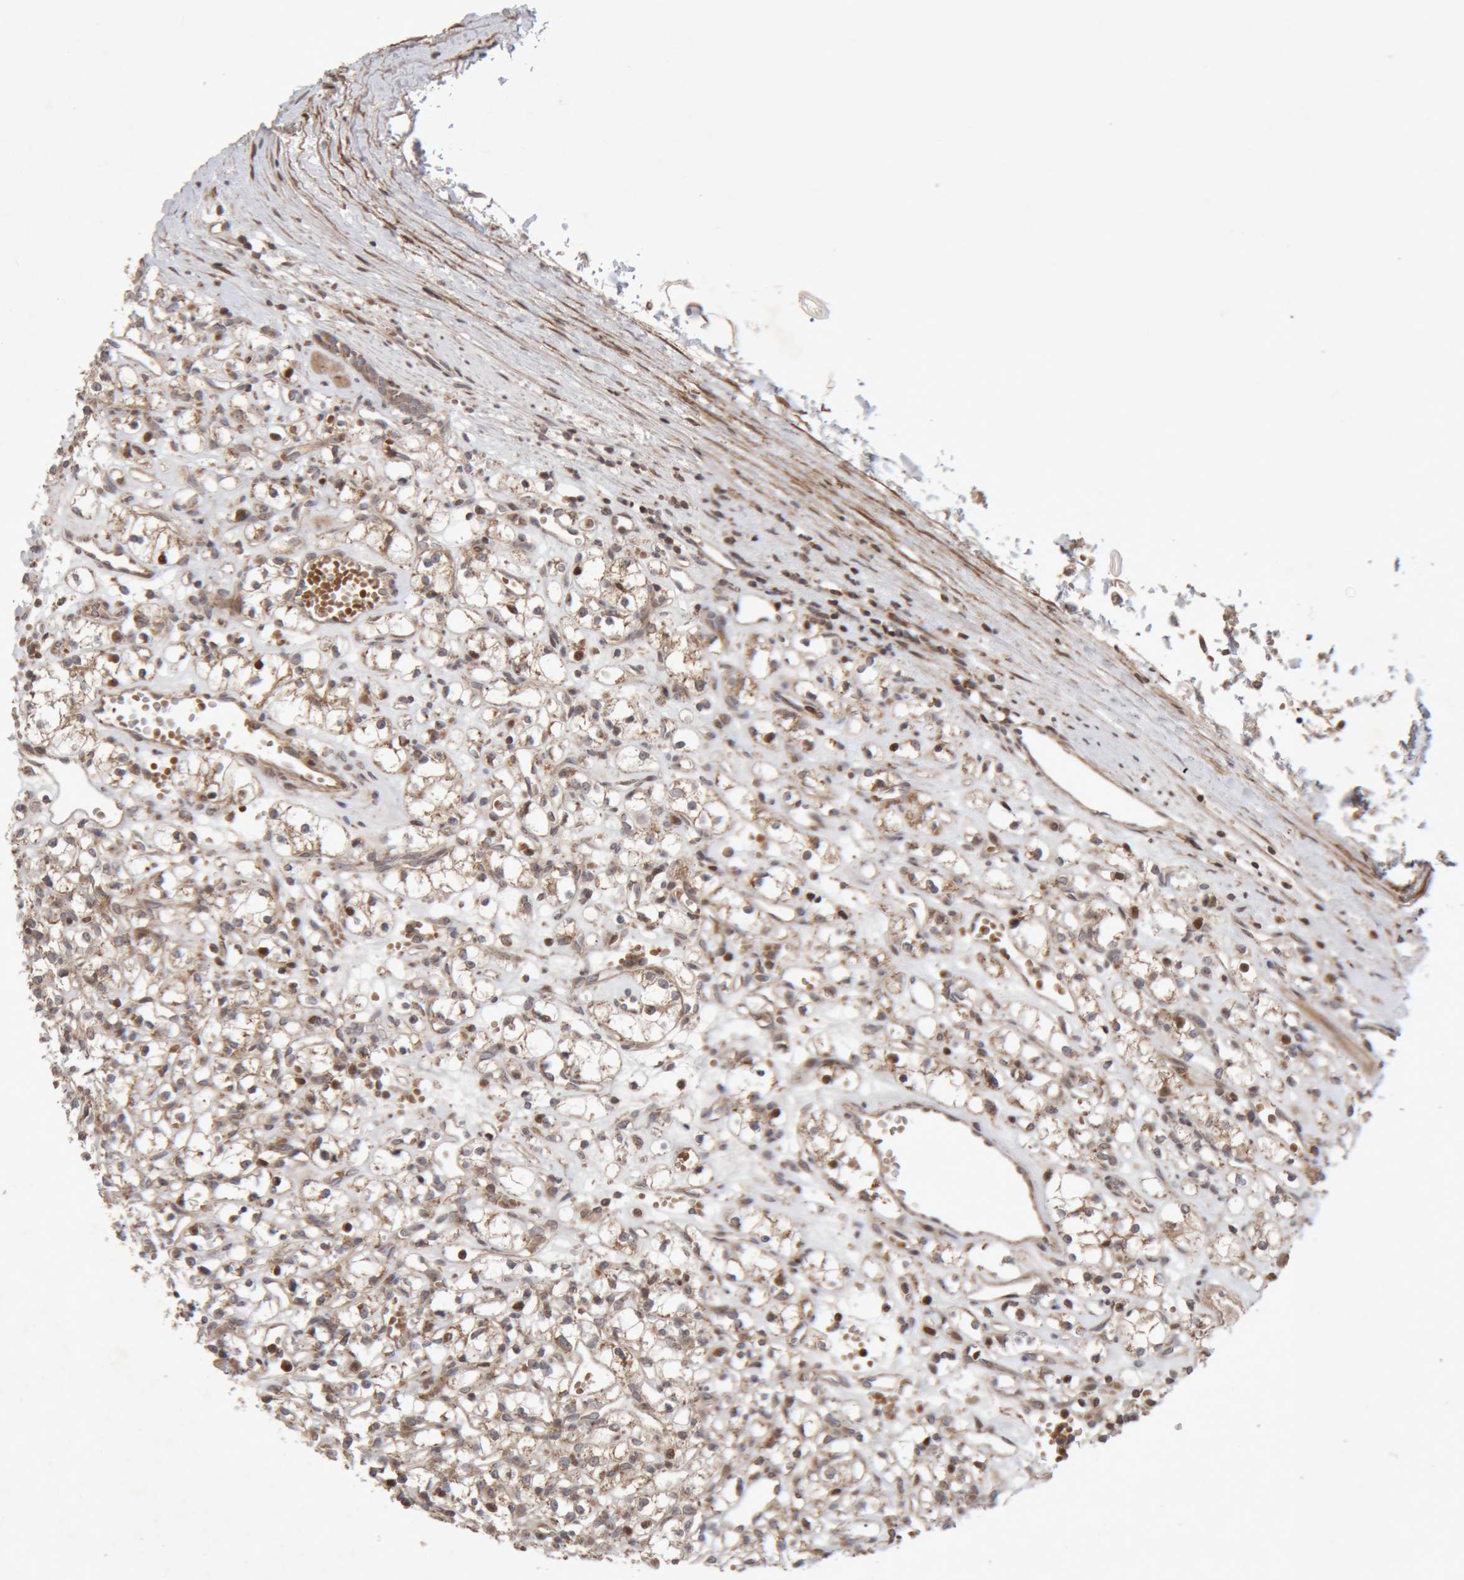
{"staining": {"intensity": "moderate", "quantity": ">75%", "location": "cytoplasmic/membranous"}, "tissue": "renal cancer", "cell_type": "Tumor cells", "image_type": "cancer", "snomed": [{"axis": "morphology", "description": "Adenocarcinoma, NOS"}, {"axis": "topography", "description": "Kidney"}], "caption": "Immunohistochemistry (IHC) image of neoplastic tissue: renal cancer stained using immunohistochemistry (IHC) reveals medium levels of moderate protein expression localized specifically in the cytoplasmic/membranous of tumor cells, appearing as a cytoplasmic/membranous brown color.", "gene": "KIF21B", "patient": {"sex": "female", "age": 59}}